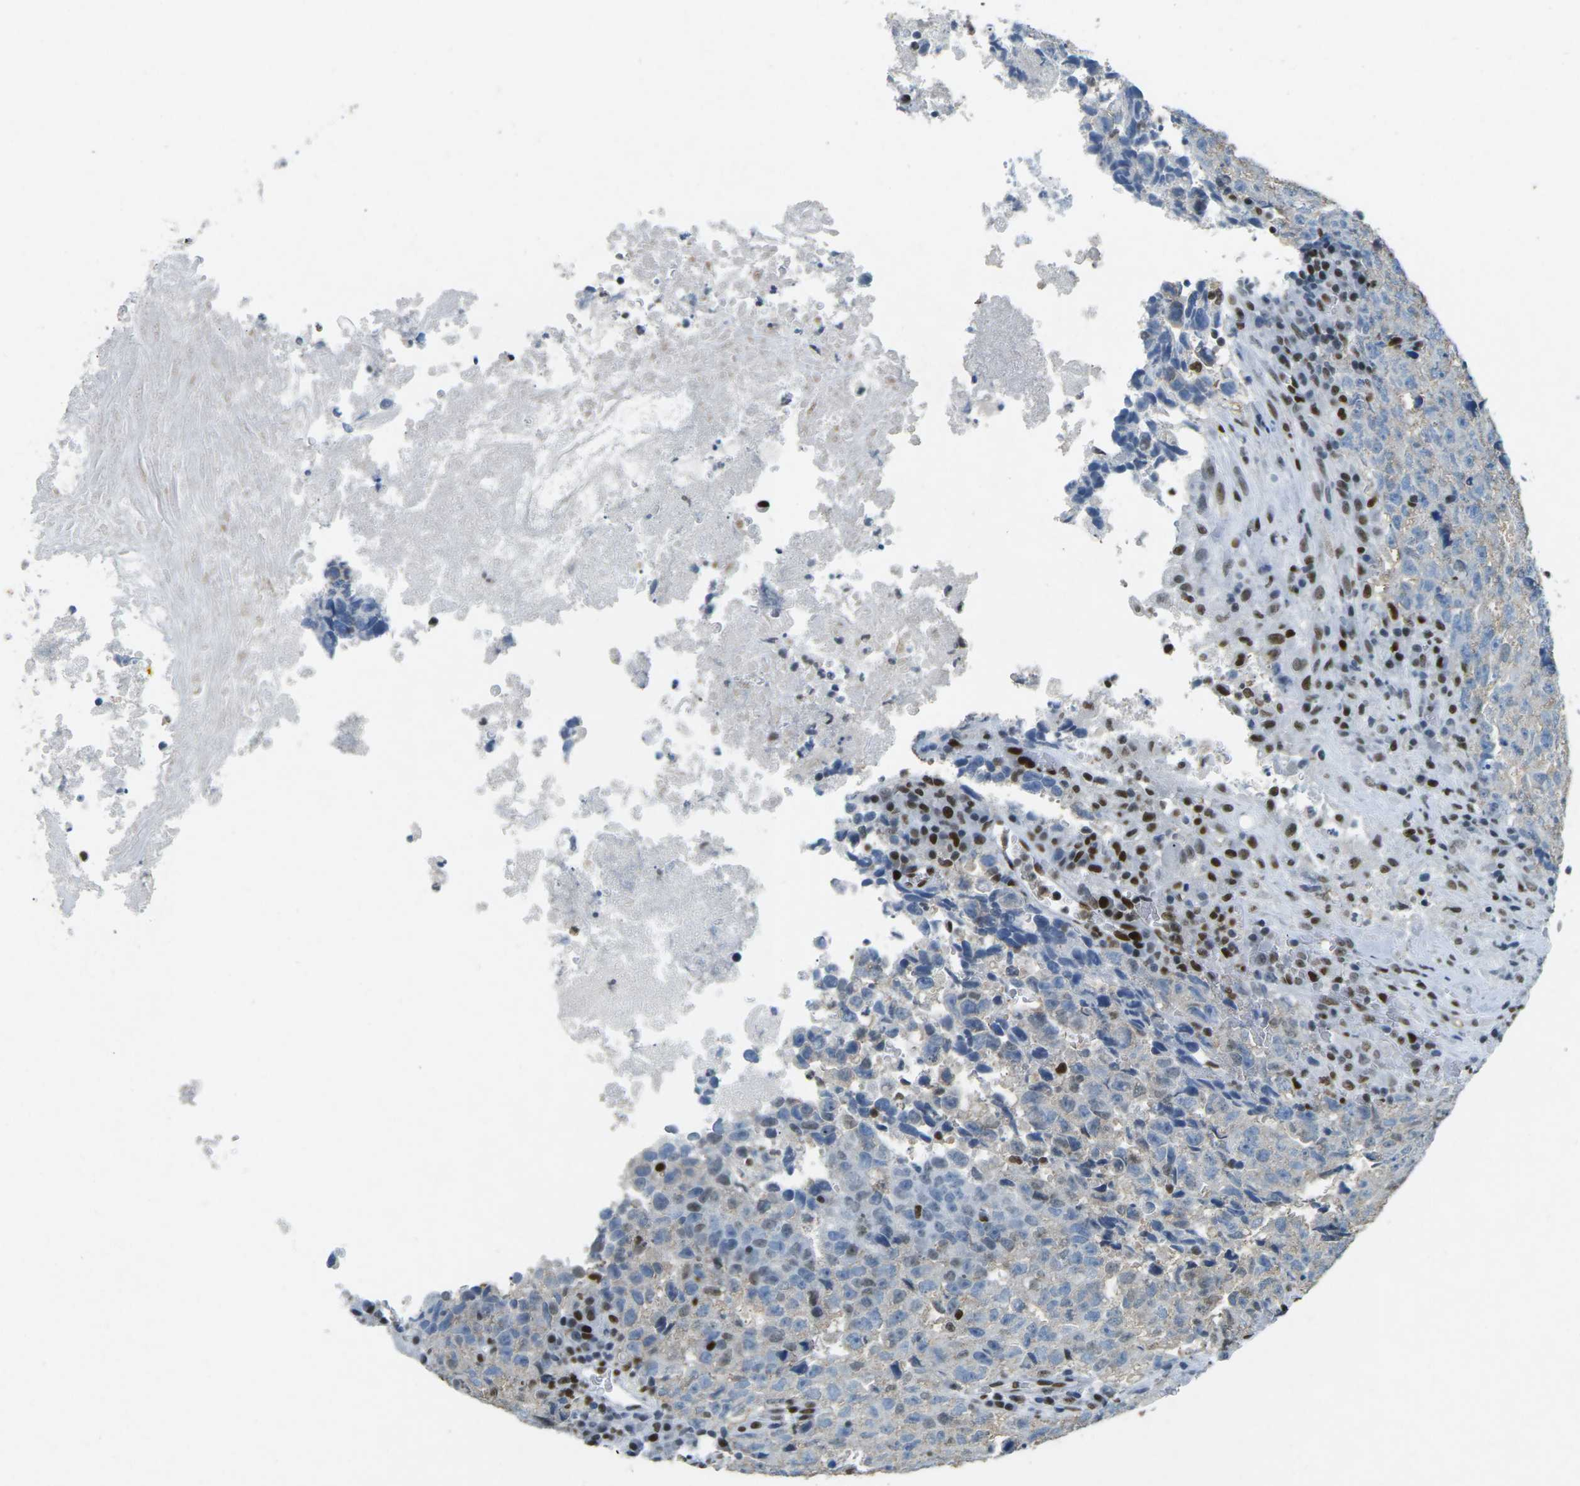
{"staining": {"intensity": "moderate", "quantity": "25%-75%", "location": "nuclear"}, "tissue": "testis cancer", "cell_type": "Tumor cells", "image_type": "cancer", "snomed": [{"axis": "morphology", "description": "Necrosis, NOS"}, {"axis": "morphology", "description": "Carcinoma, Embryonal, NOS"}, {"axis": "topography", "description": "Testis"}], "caption": "Testis embryonal carcinoma tissue demonstrates moderate nuclear staining in about 25%-75% of tumor cells (Stains: DAB in brown, nuclei in blue, Microscopy: brightfield microscopy at high magnification).", "gene": "RB1", "patient": {"sex": "male", "age": 19}}